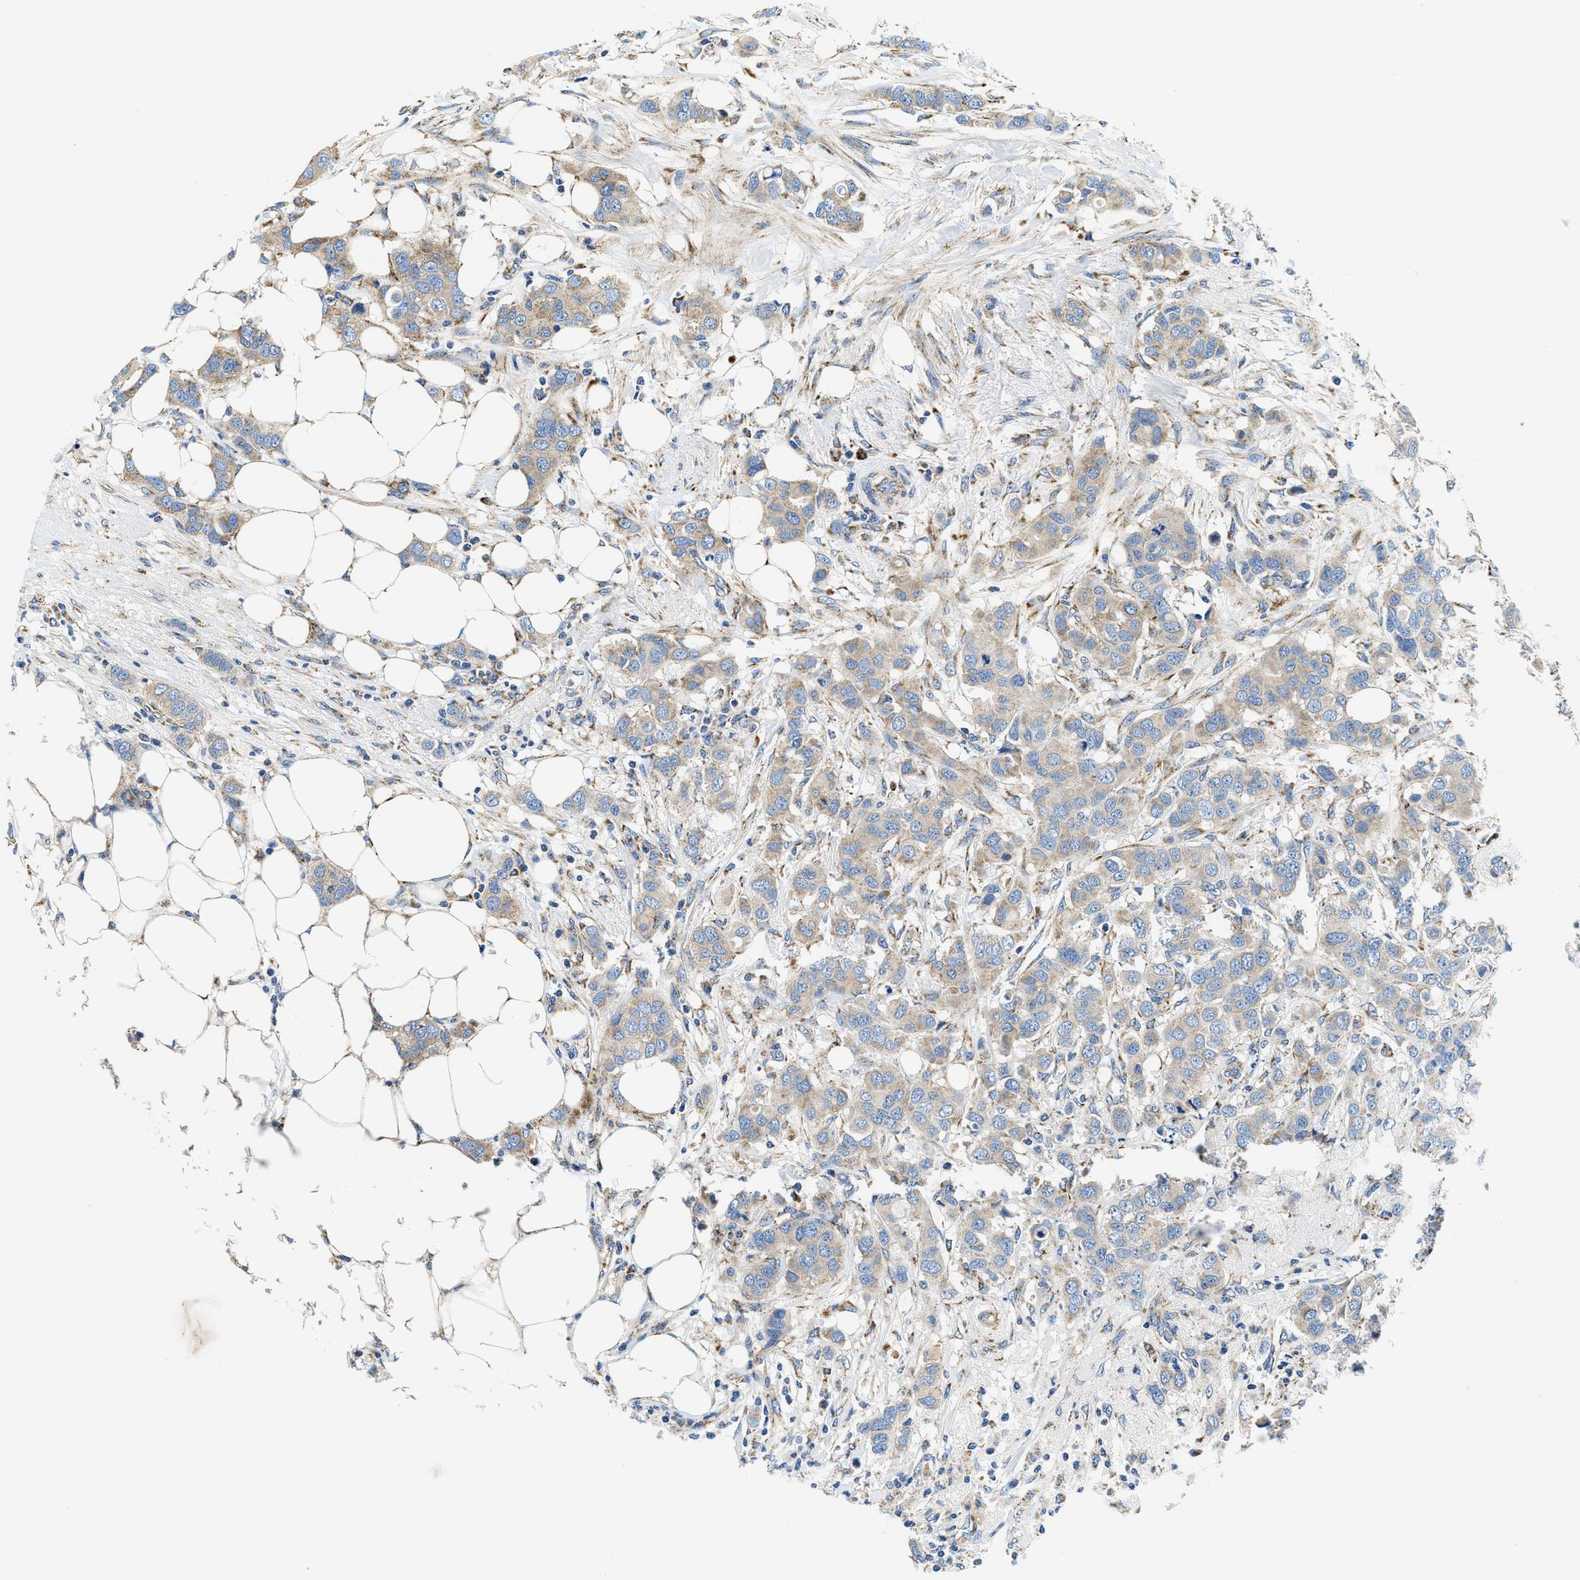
{"staining": {"intensity": "weak", "quantity": "25%-75%", "location": "cytoplasmic/membranous"}, "tissue": "breast cancer", "cell_type": "Tumor cells", "image_type": "cancer", "snomed": [{"axis": "morphology", "description": "Duct carcinoma"}, {"axis": "topography", "description": "Breast"}], "caption": "Weak cytoplasmic/membranous expression for a protein is seen in about 25%-75% of tumor cells of invasive ductal carcinoma (breast) using immunohistochemistry.", "gene": "SAMD4B", "patient": {"sex": "female", "age": 50}}